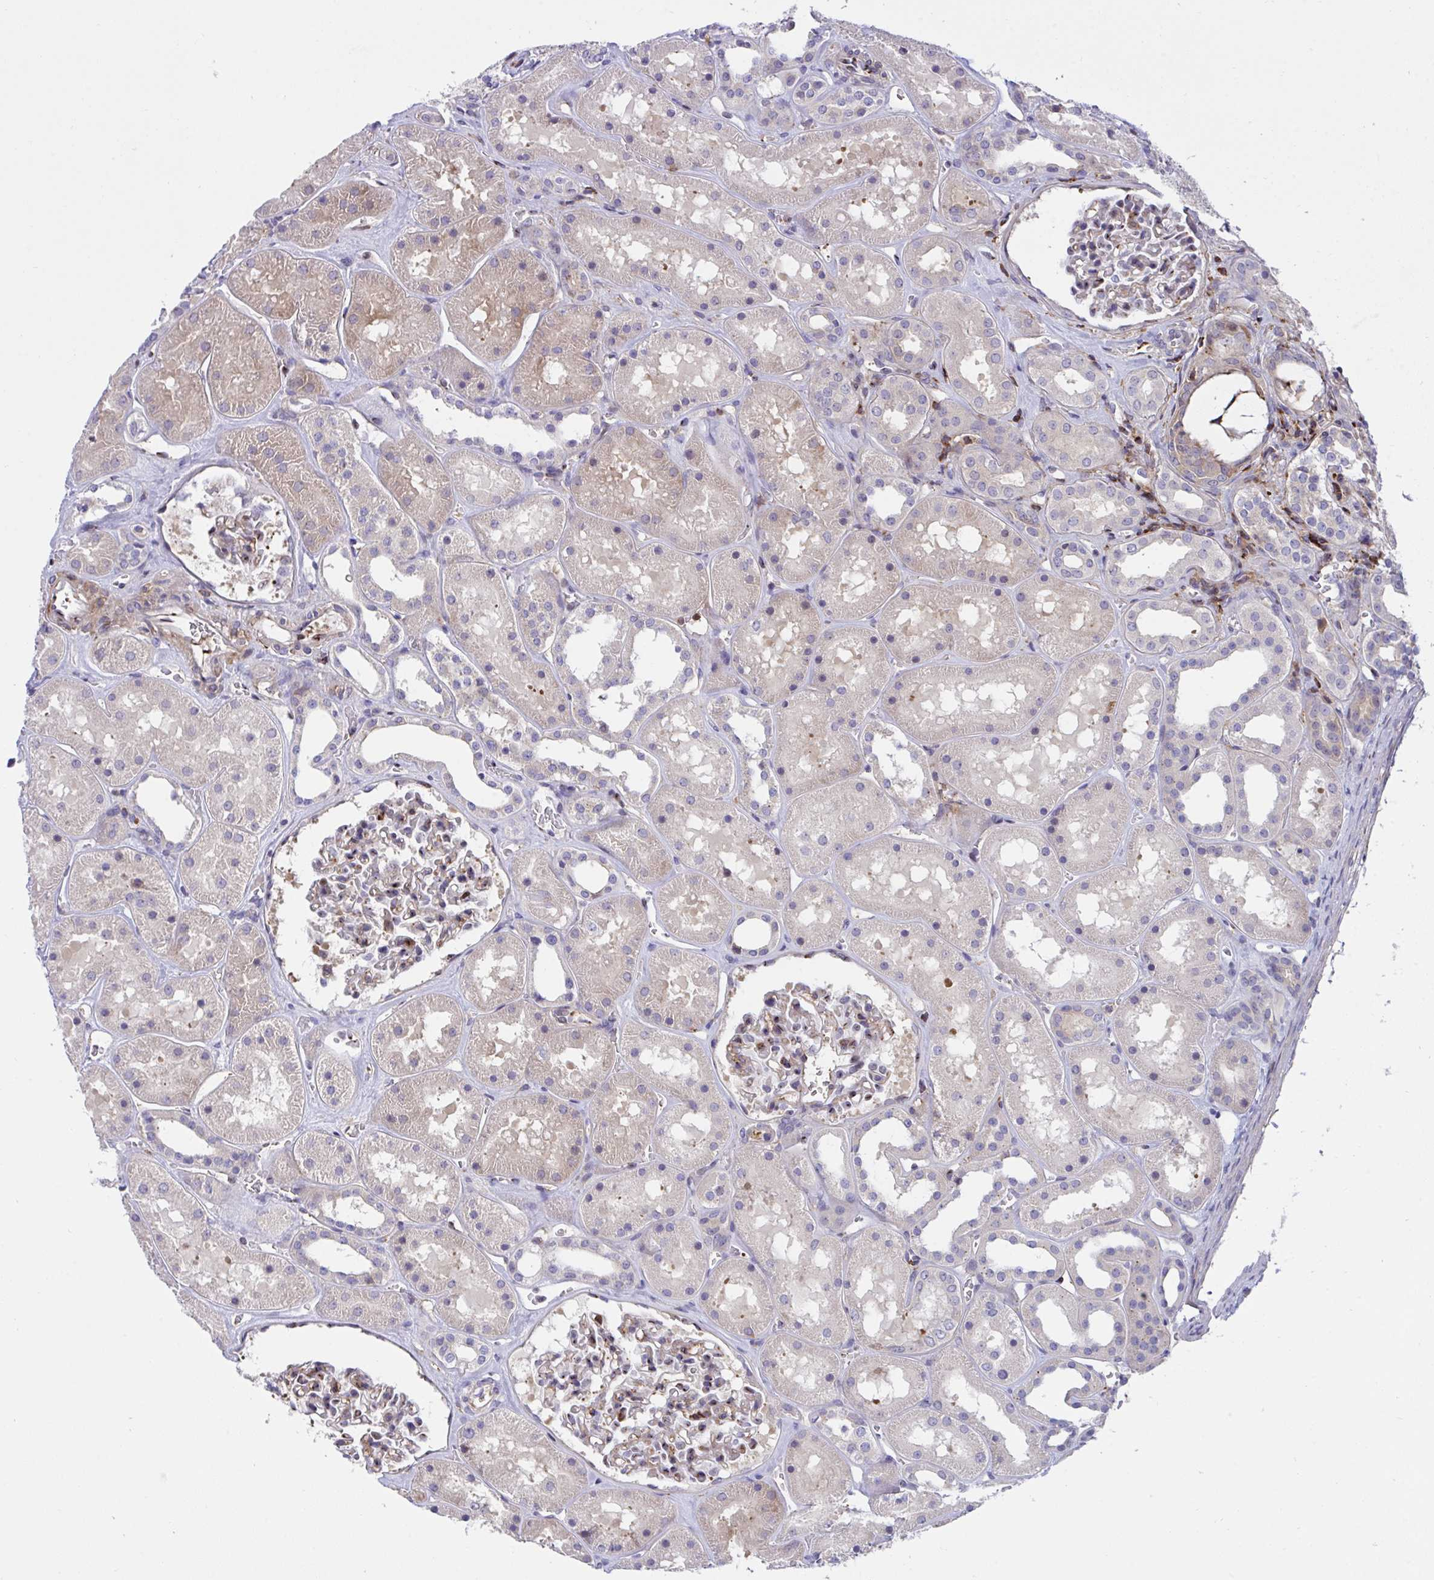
{"staining": {"intensity": "moderate", "quantity": "<25%", "location": "cytoplasmic/membranous"}, "tissue": "kidney", "cell_type": "Cells in glomeruli", "image_type": "normal", "snomed": [{"axis": "morphology", "description": "Normal tissue, NOS"}, {"axis": "topography", "description": "Kidney"}], "caption": "This histopathology image displays IHC staining of benign kidney, with low moderate cytoplasmic/membranous positivity in approximately <25% of cells in glomeruli.", "gene": "PPIH", "patient": {"sex": "female", "age": 41}}